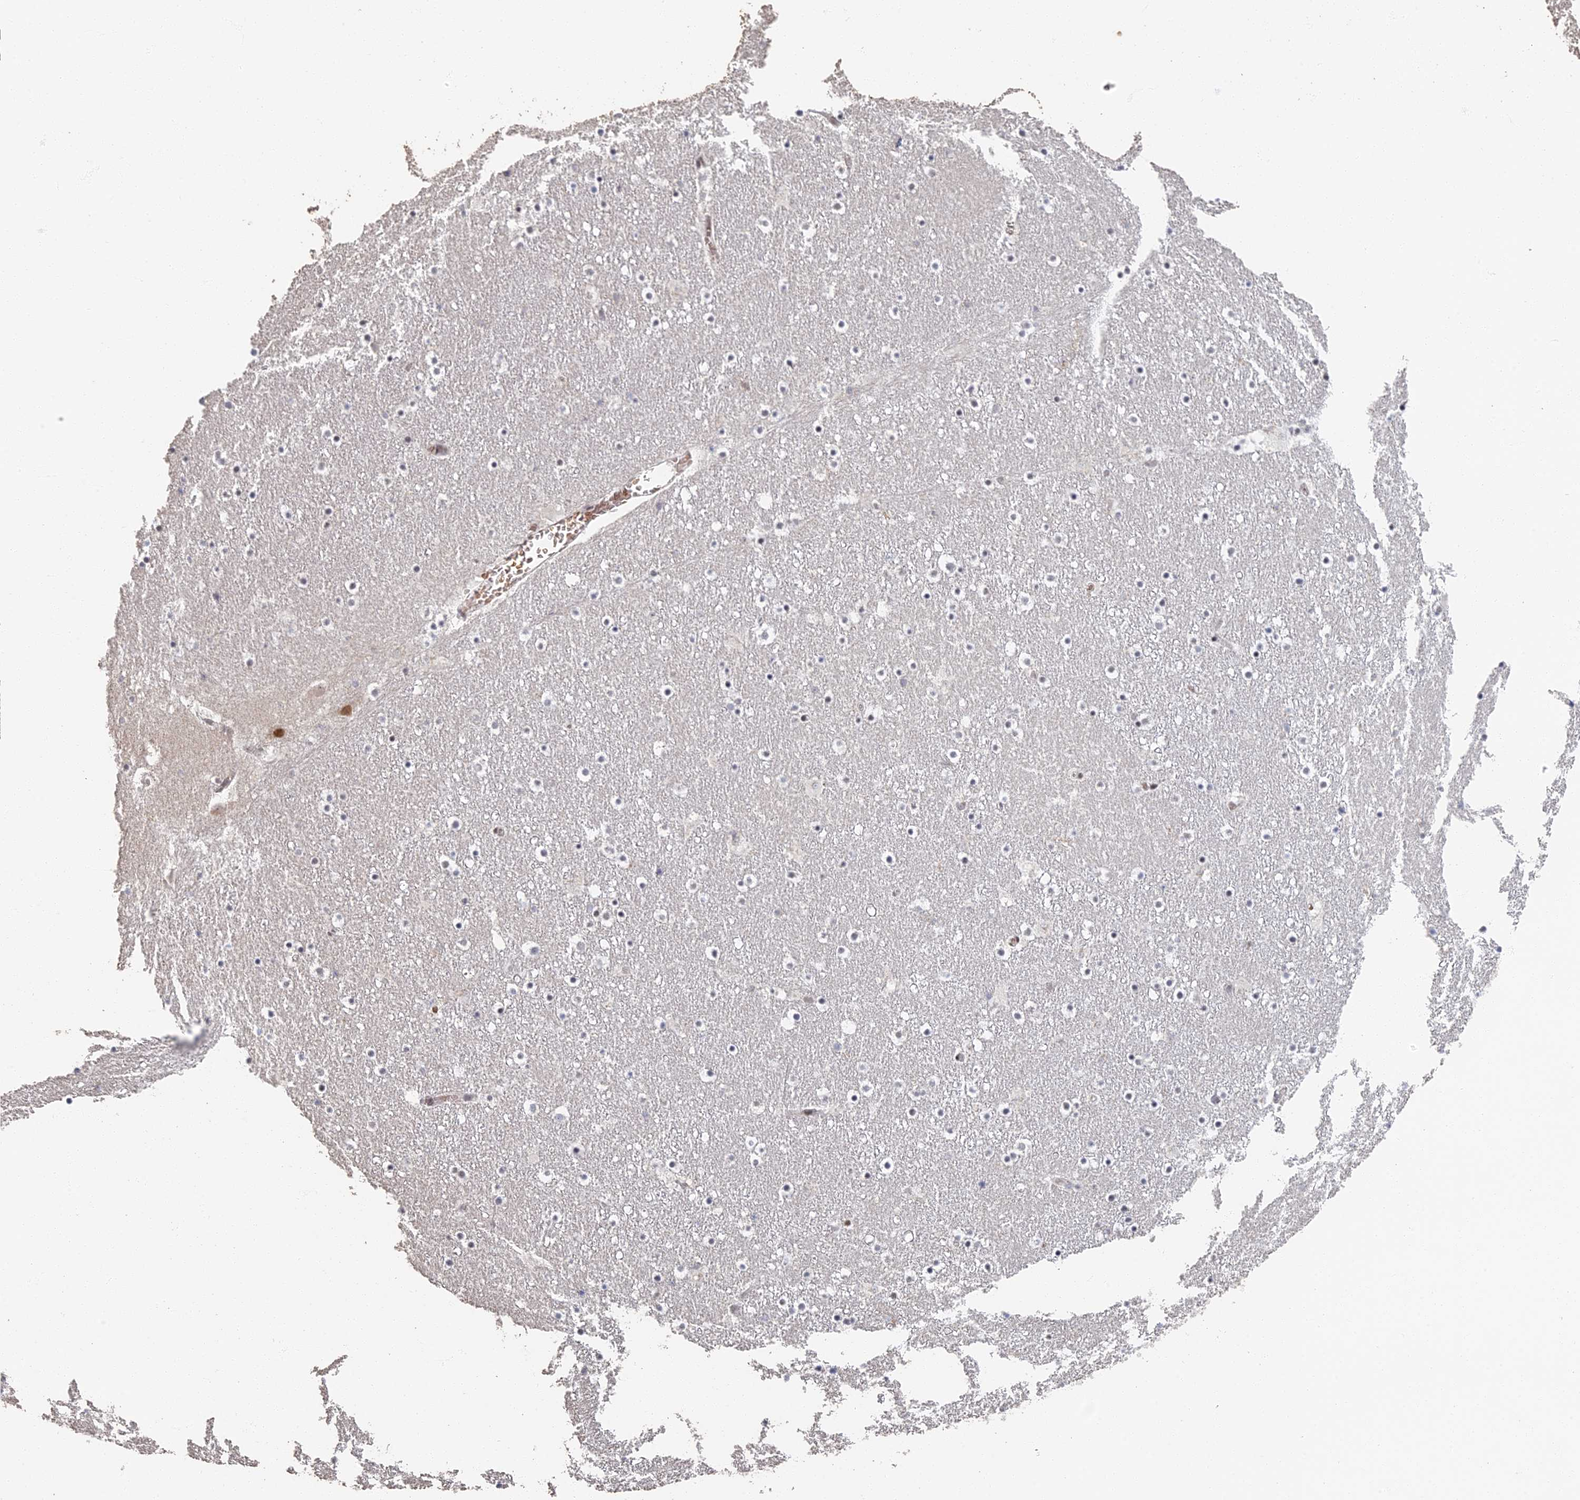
{"staining": {"intensity": "moderate", "quantity": "<25%", "location": "nuclear"}, "tissue": "caudate", "cell_type": "Glial cells", "image_type": "normal", "snomed": [{"axis": "morphology", "description": "Normal tissue, NOS"}, {"axis": "topography", "description": "Lateral ventricle wall"}], "caption": "Caudate stained for a protein (brown) demonstrates moderate nuclear positive expression in about <25% of glial cells.", "gene": "GPATCH1", "patient": {"sex": "male", "age": 45}}